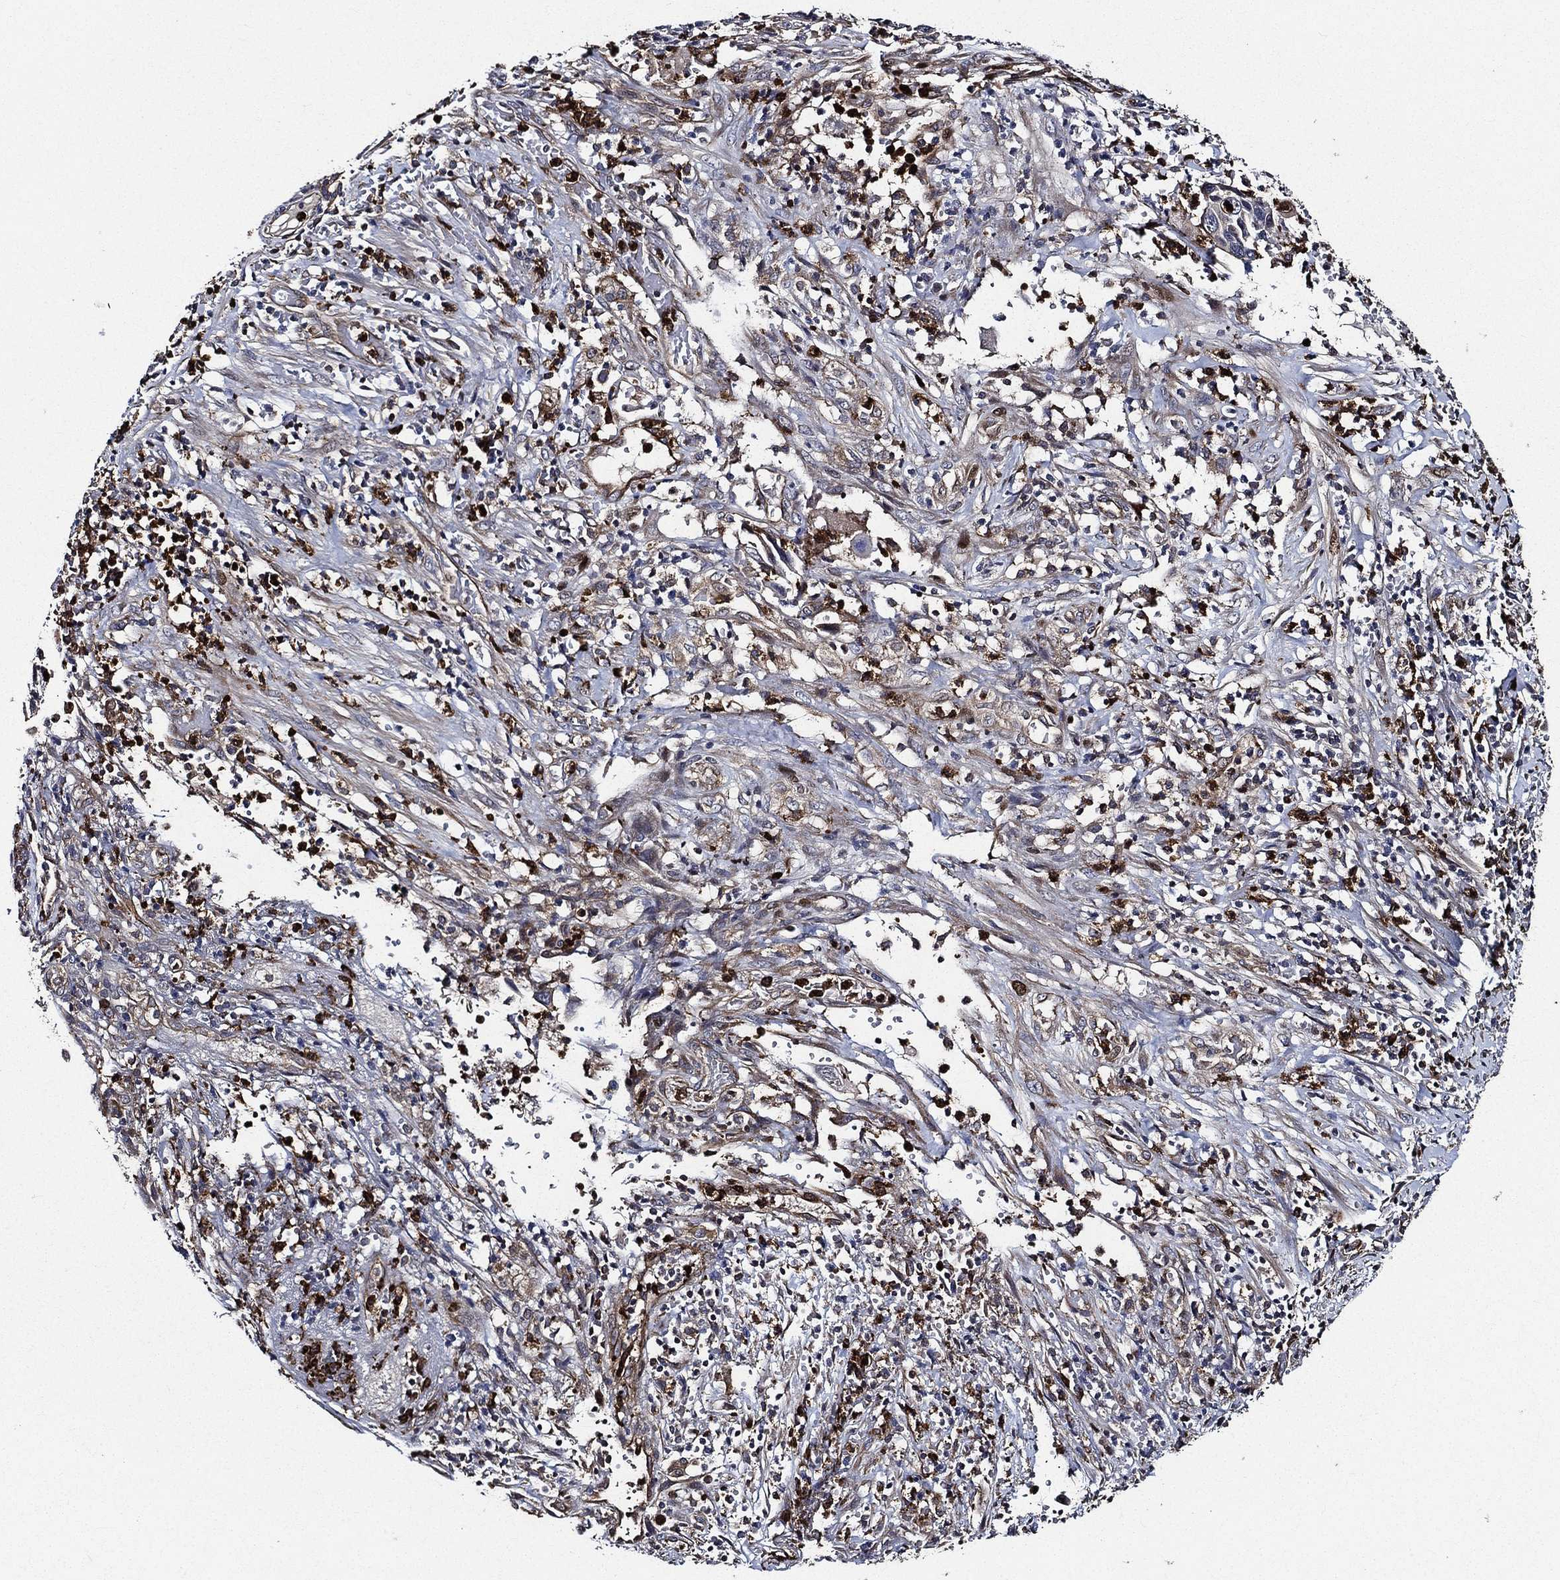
{"staining": {"intensity": "moderate", "quantity": "<25%", "location": "cytoplasmic/membranous"}, "tissue": "cervical cancer", "cell_type": "Tumor cells", "image_type": "cancer", "snomed": [{"axis": "morphology", "description": "Squamous cell carcinoma, NOS"}, {"axis": "topography", "description": "Cervix"}], "caption": "Approximately <25% of tumor cells in human cervical squamous cell carcinoma display moderate cytoplasmic/membranous protein expression as visualized by brown immunohistochemical staining.", "gene": "KIF20B", "patient": {"sex": "female", "age": 70}}